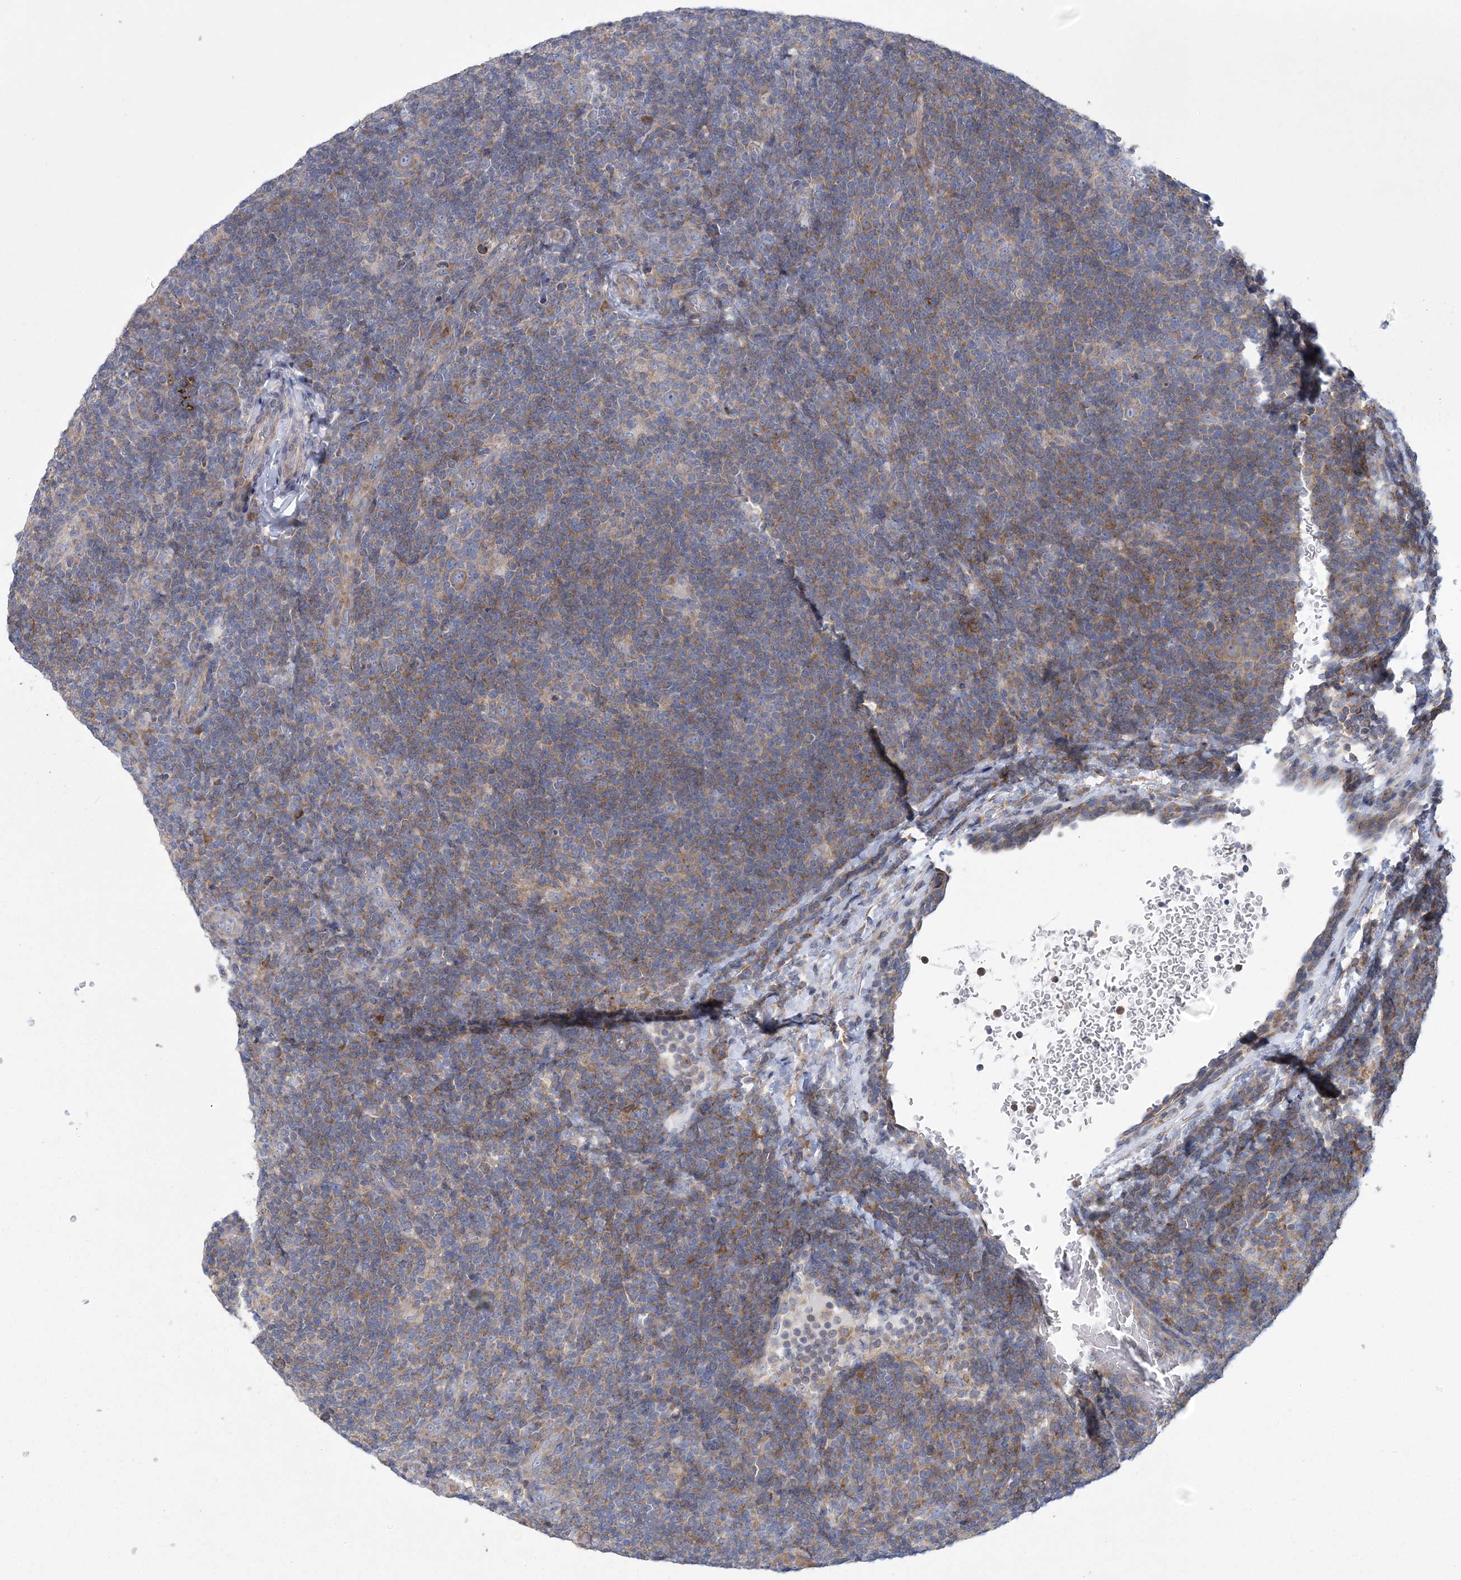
{"staining": {"intensity": "weak", "quantity": "25%-75%", "location": "cytoplasmic/membranous"}, "tissue": "lymphoma", "cell_type": "Tumor cells", "image_type": "cancer", "snomed": [{"axis": "morphology", "description": "Hodgkin's disease, NOS"}, {"axis": "topography", "description": "Lymph node"}], "caption": "IHC photomicrograph of neoplastic tissue: human lymphoma stained using immunohistochemistry (IHC) displays low levels of weak protein expression localized specifically in the cytoplasmic/membranous of tumor cells, appearing as a cytoplasmic/membranous brown color.", "gene": "ARSJ", "patient": {"sex": "female", "age": 57}}